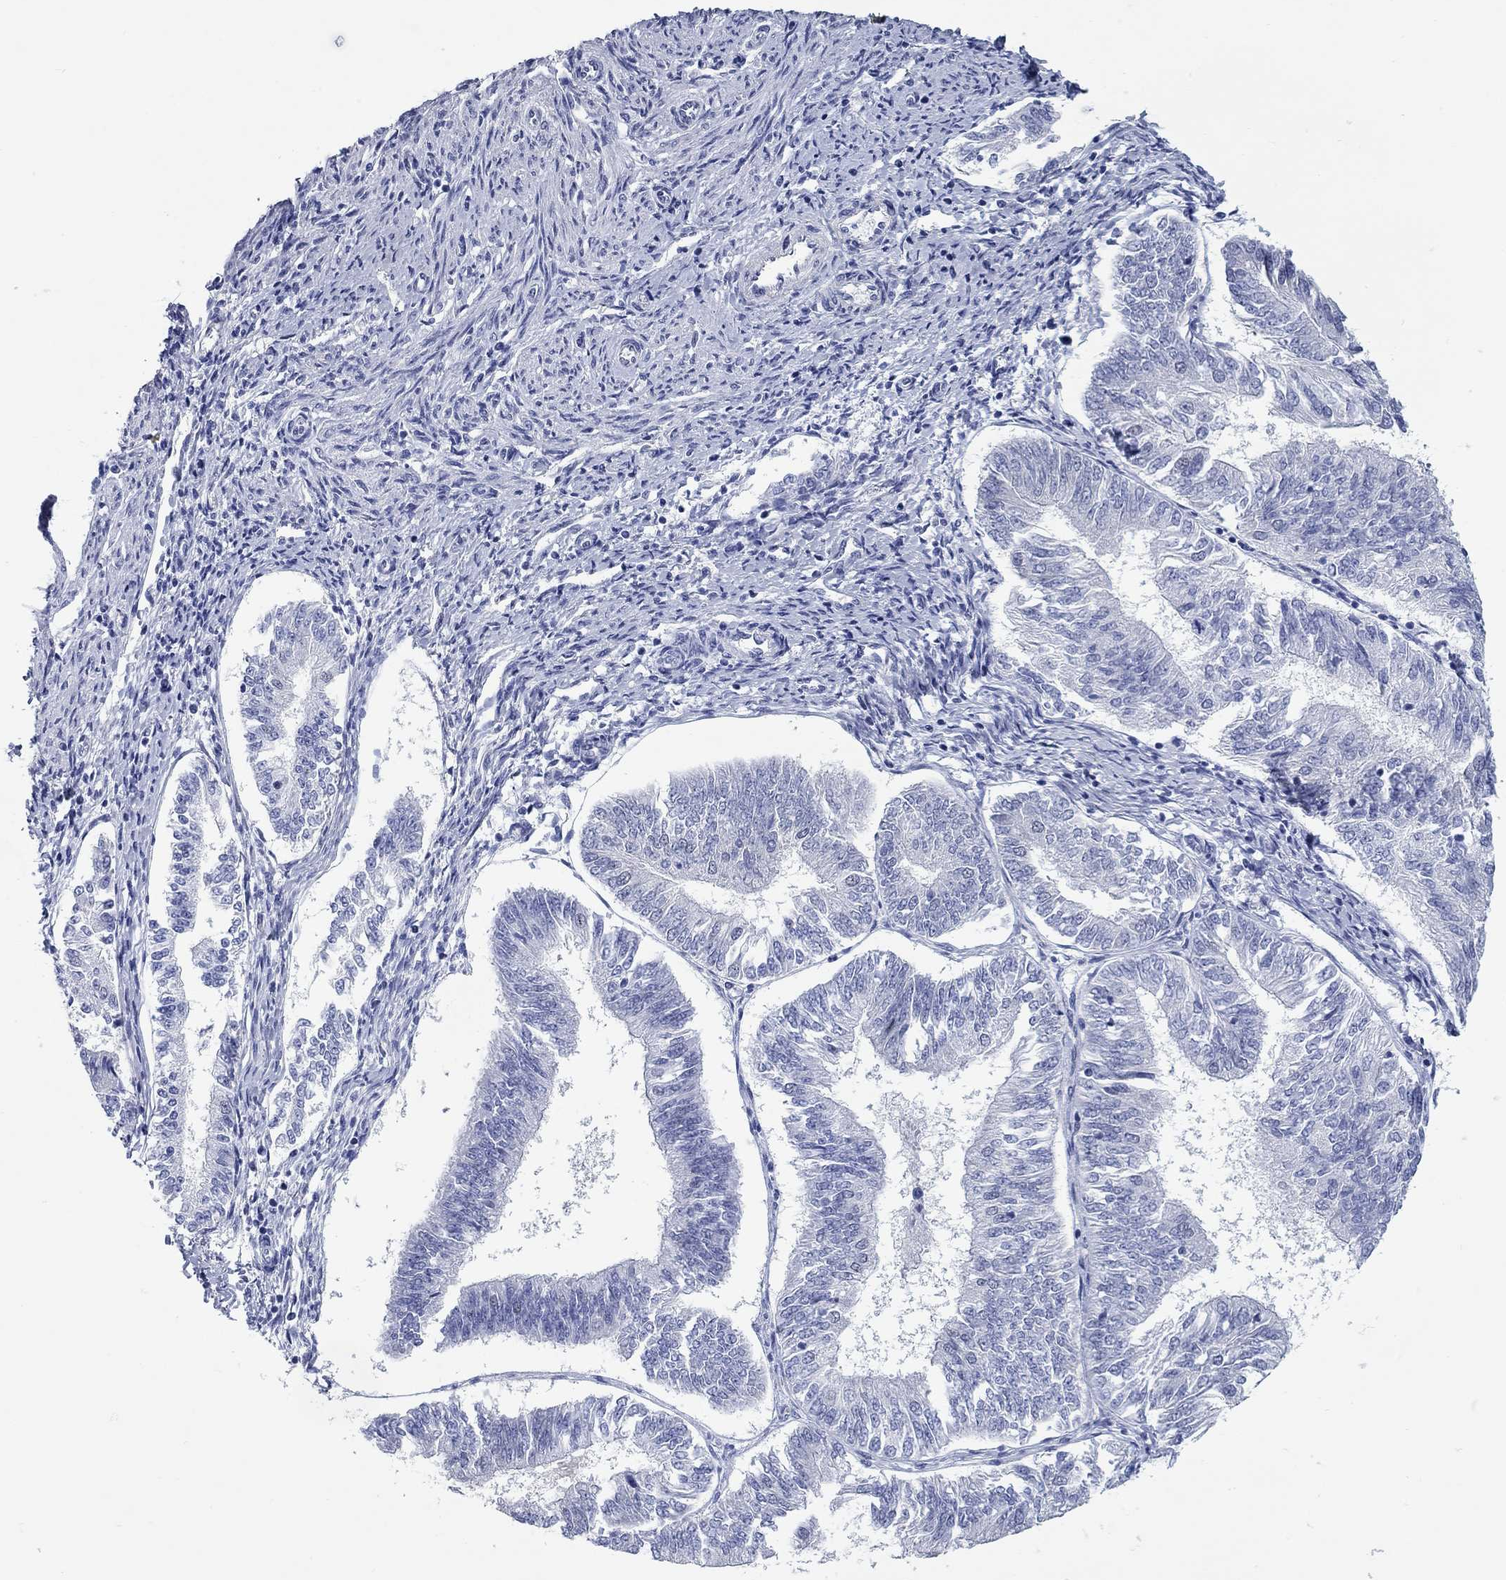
{"staining": {"intensity": "negative", "quantity": "none", "location": "none"}, "tissue": "endometrial cancer", "cell_type": "Tumor cells", "image_type": "cancer", "snomed": [{"axis": "morphology", "description": "Adenocarcinoma, NOS"}, {"axis": "topography", "description": "Endometrium"}], "caption": "Protein analysis of endometrial adenocarcinoma shows no significant positivity in tumor cells.", "gene": "WASF3", "patient": {"sex": "female", "age": 58}}